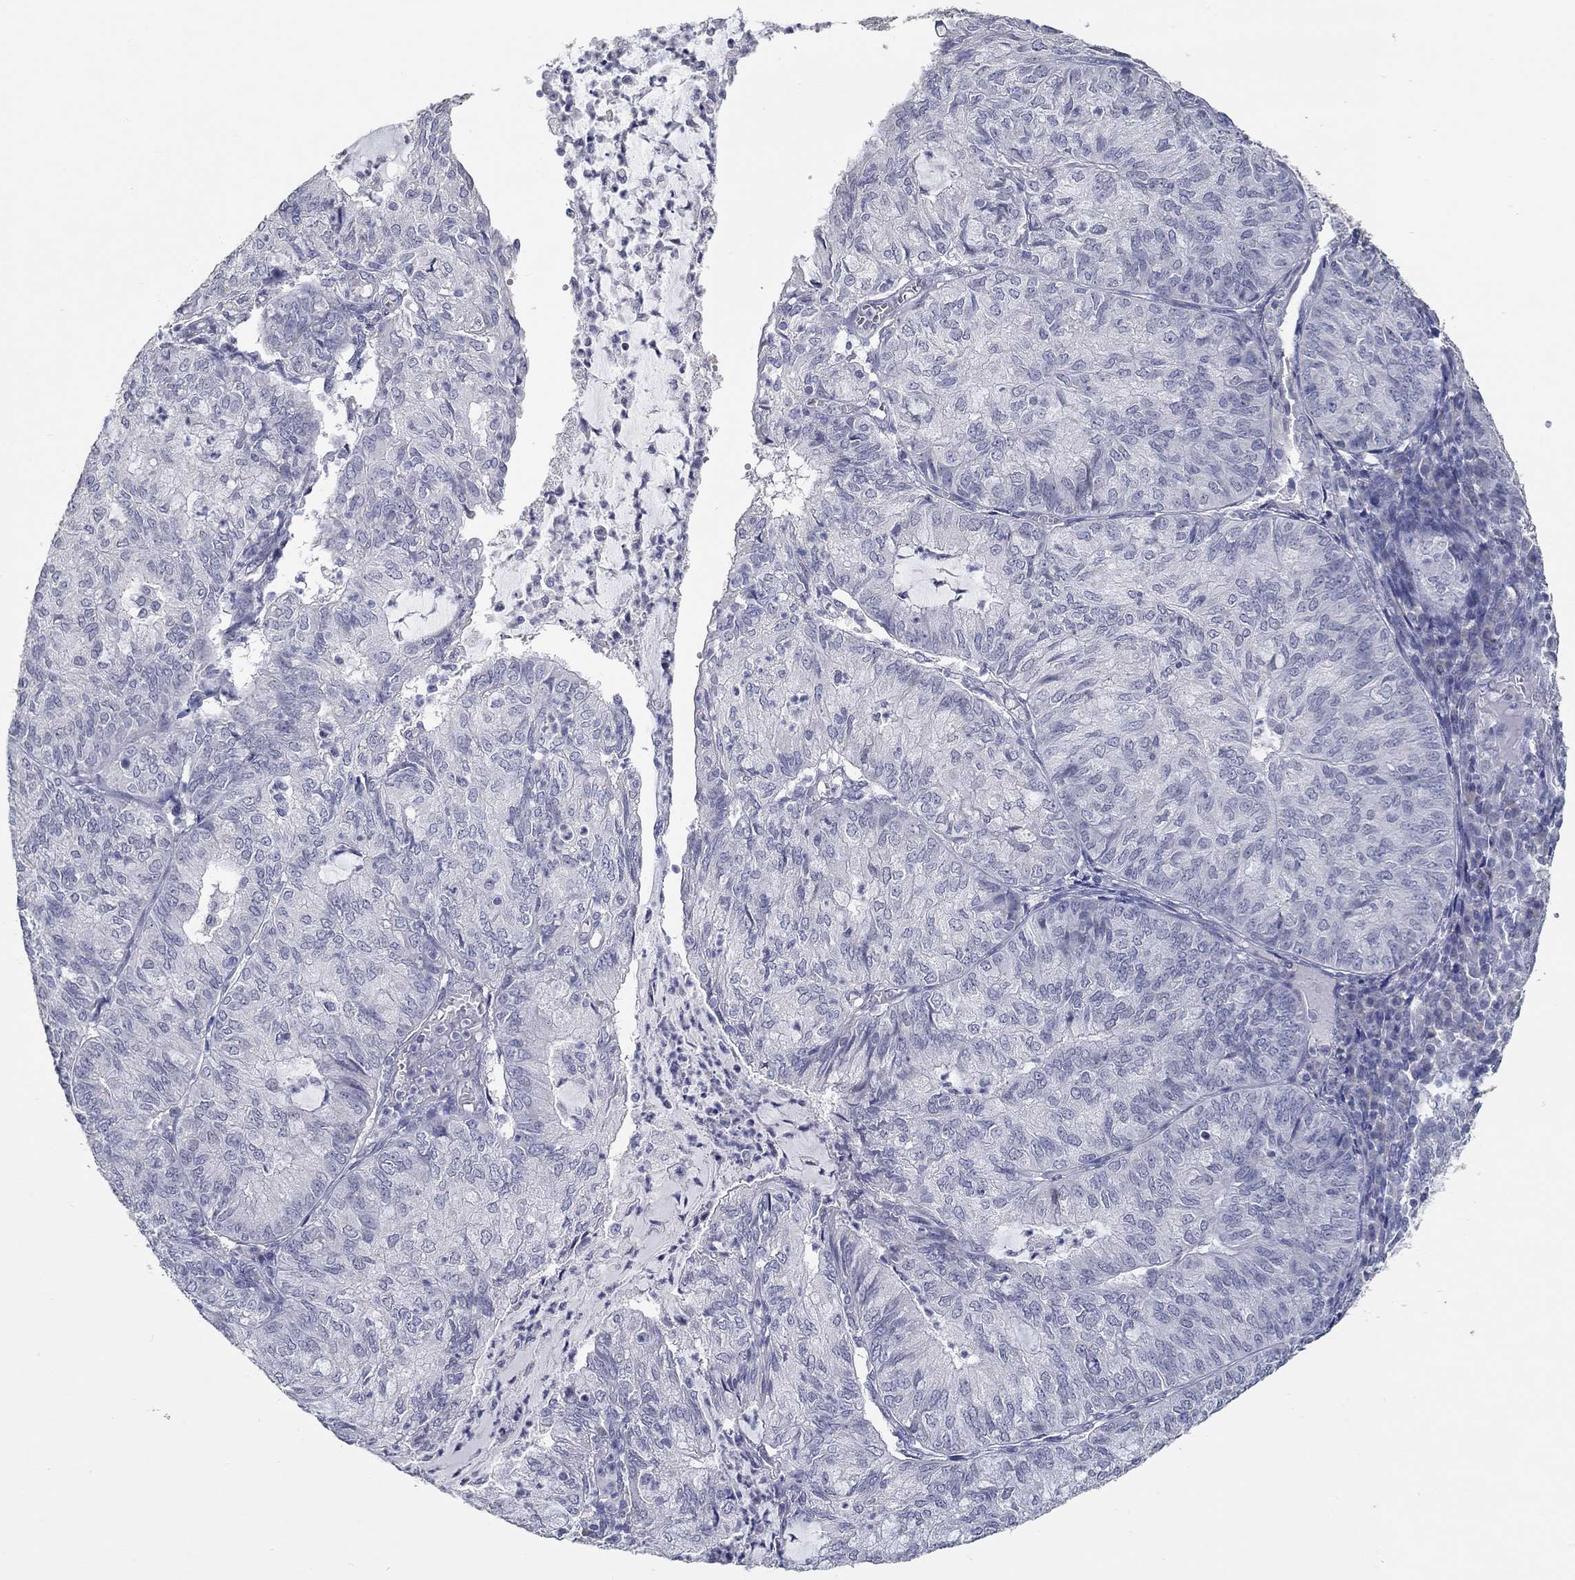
{"staining": {"intensity": "negative", "quantity": "none", "location": "none"}, "tissue": "endometrial cancer", "cell_type": "Tumor cells", "image_type": "cancer", "snomed": [{"axis": "morphology", "description": "Adenocarcinoma, NOS"}, {"axis": "topography", "description": "Endometrium"}], "caption": "Protein analysis of endometrial cancer reveals no significant staining in tumor cells. (Brightfield microscopy of DAB immunohistochemistry (IHC) at high magnification).", "gene": "NUP155", "patient": {"sex": "female", "age": 82}}